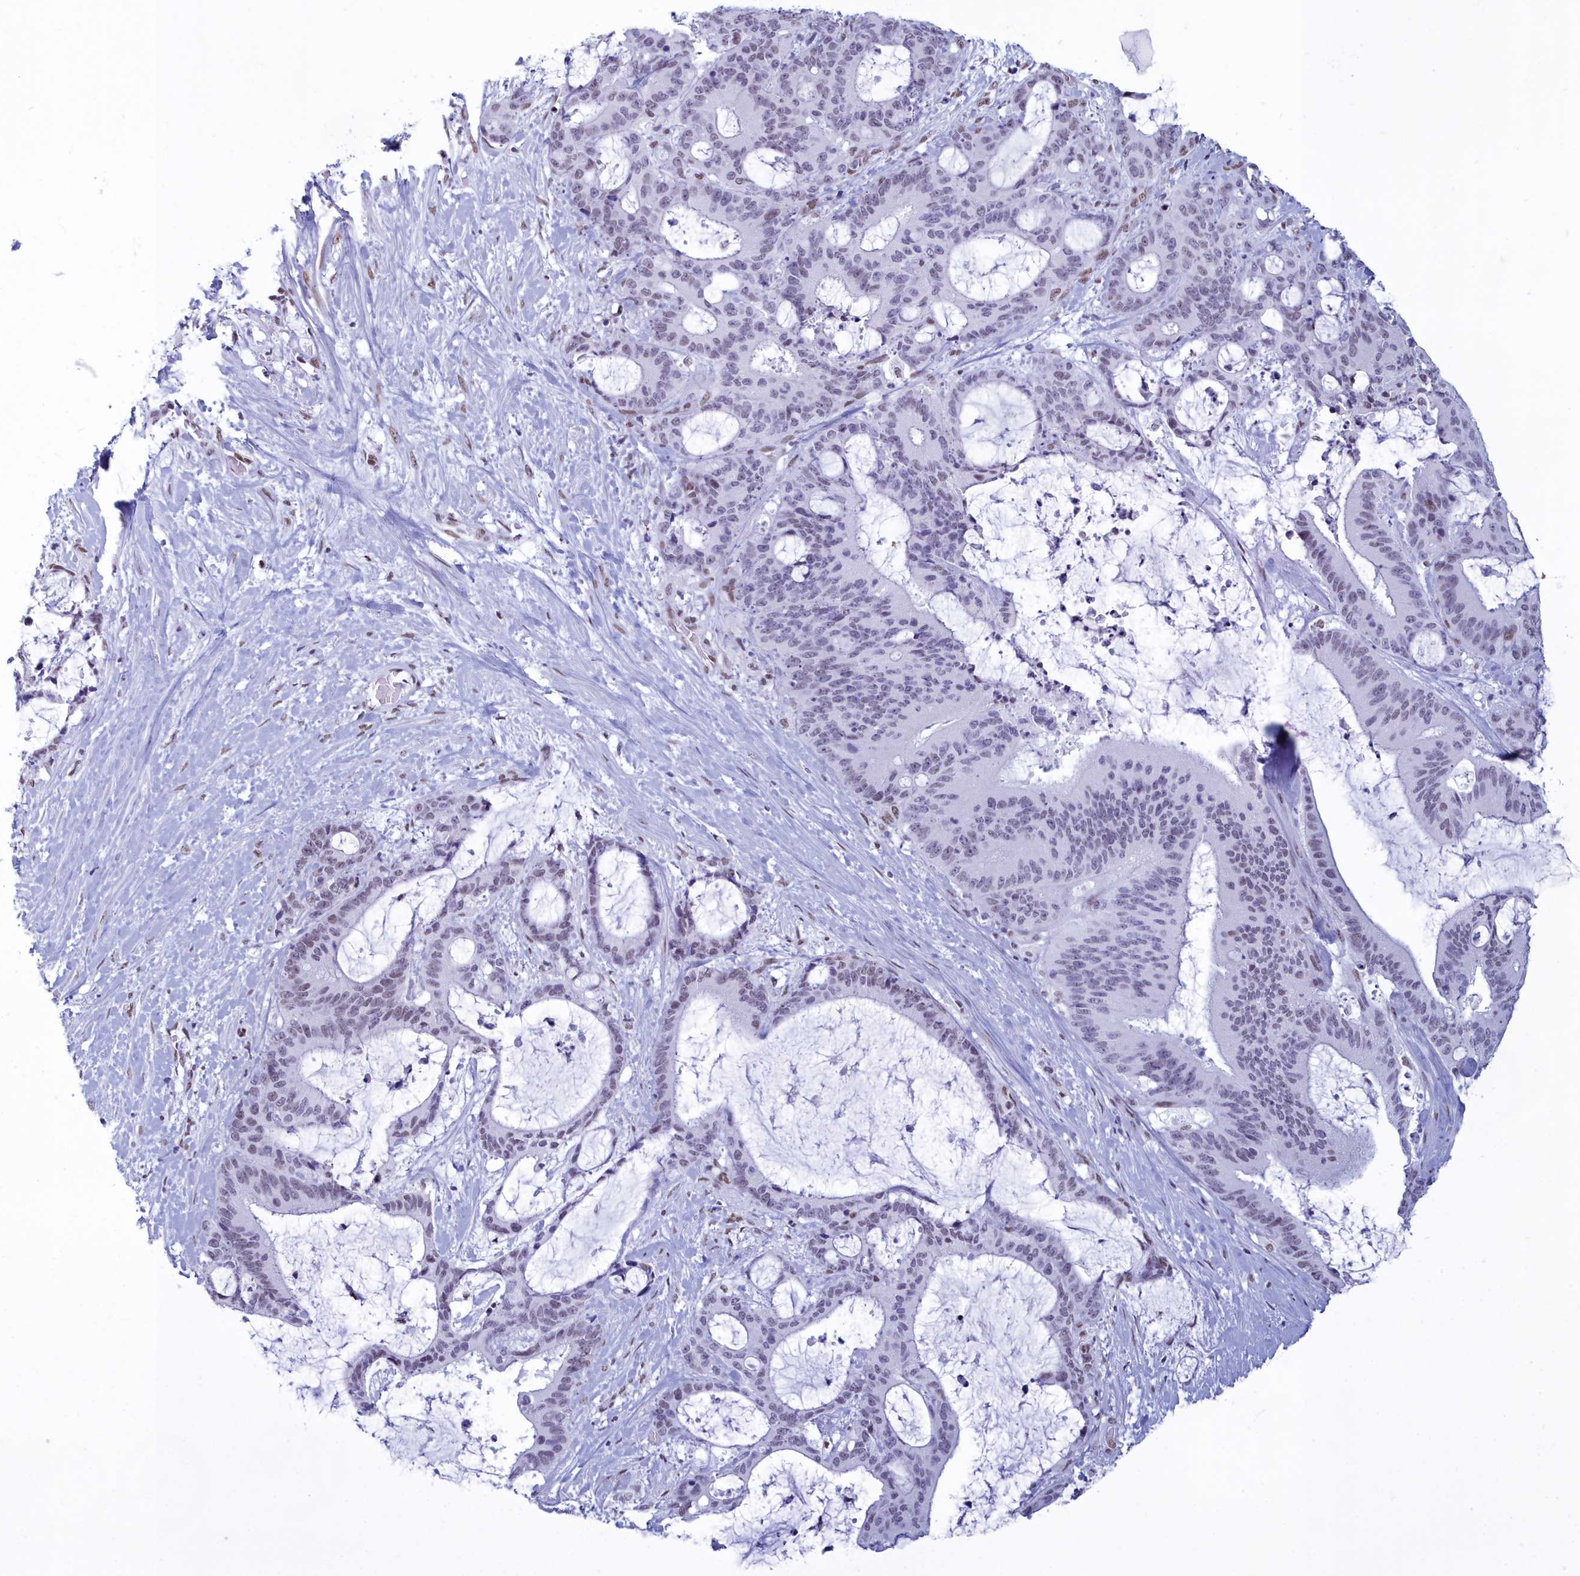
{"staining": {"intensity": "weak", "quantity": "<25%", "location": "nuclear"}, "tissue": "liver cancer", "cell_type": "Tumor cells", "image_type": "cancer", "snomed": [{"axis": "morphology", "description": "Normal tissue, NOS"}, {"axis": "morphology", "description": "Cholangiocarcinoma"}, {"axis": "topography", "description": "Liver"}, {"axis": "topography", "description": "Peripheral nerve tissue"}], "caption": "Liver cancer (cholangiocarcinoma) stained for a protein using immunohistochemistry displays no staining tumor cells.", "gene": "CDC26", "patient": {"sex": "female", "age": 73}}